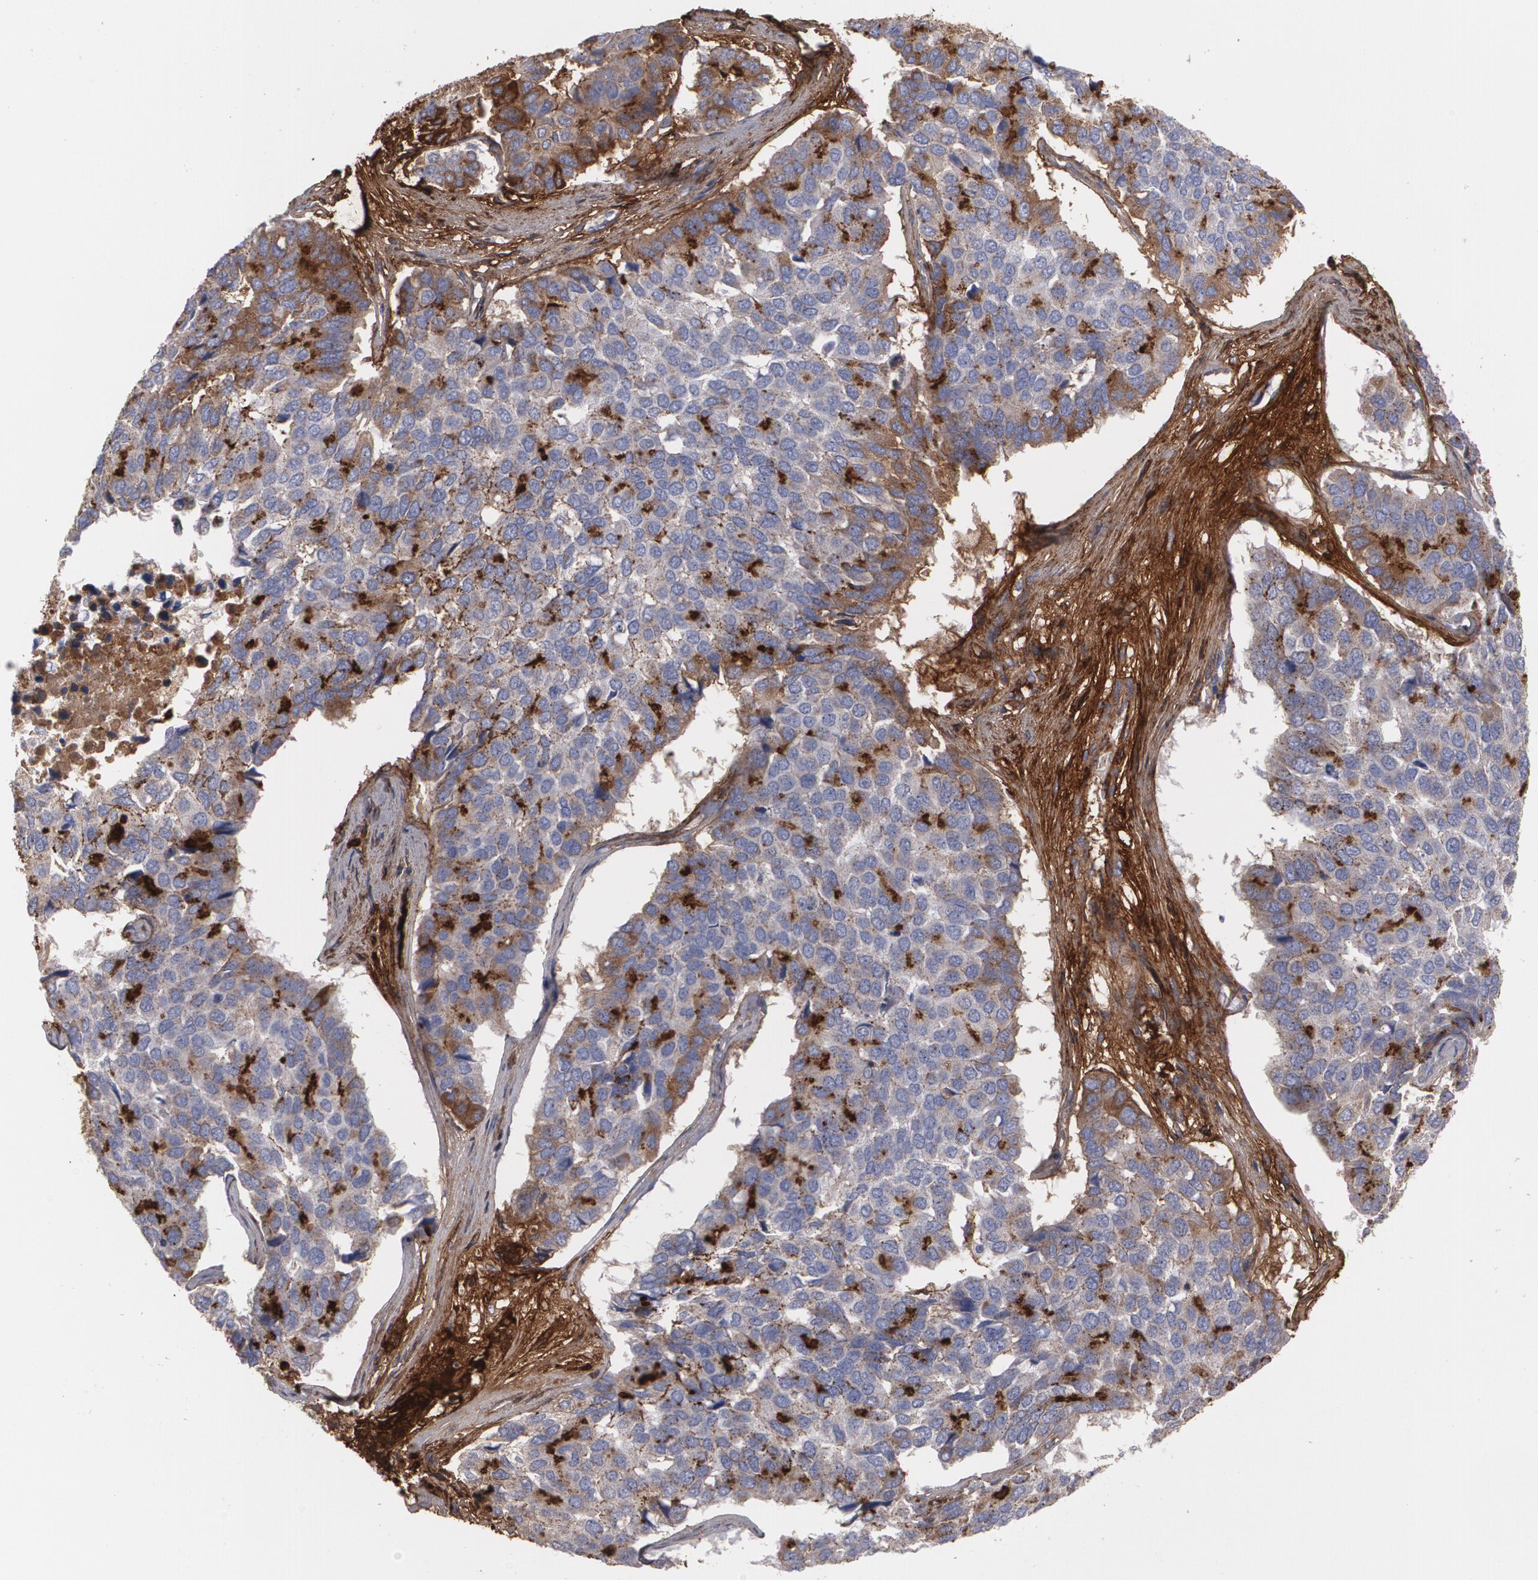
{"staining": {"intensity": "moderate", "quantity": "25%-75%", "location": "cytoplasmic/membranous"}, "tissue": "pancreatic cancer", "cell_type": "Tumor cells", "image_type": "cancer", "snomed": [{"axis": "morphology", "description": "Adenocarcinoma, NOS"}, {"axis": "topography", "description": "Pancreas"}], "caption": "Immunohistochemistry (IHC) of human adenocarcinoma (pancreatic) demonstrates medium levels of moderate cytoplasmic/membranous expression in about 25%-75% of tumor cells.", "gene": "FBLN1", "patient": {"sex": "male", "age": 50}}